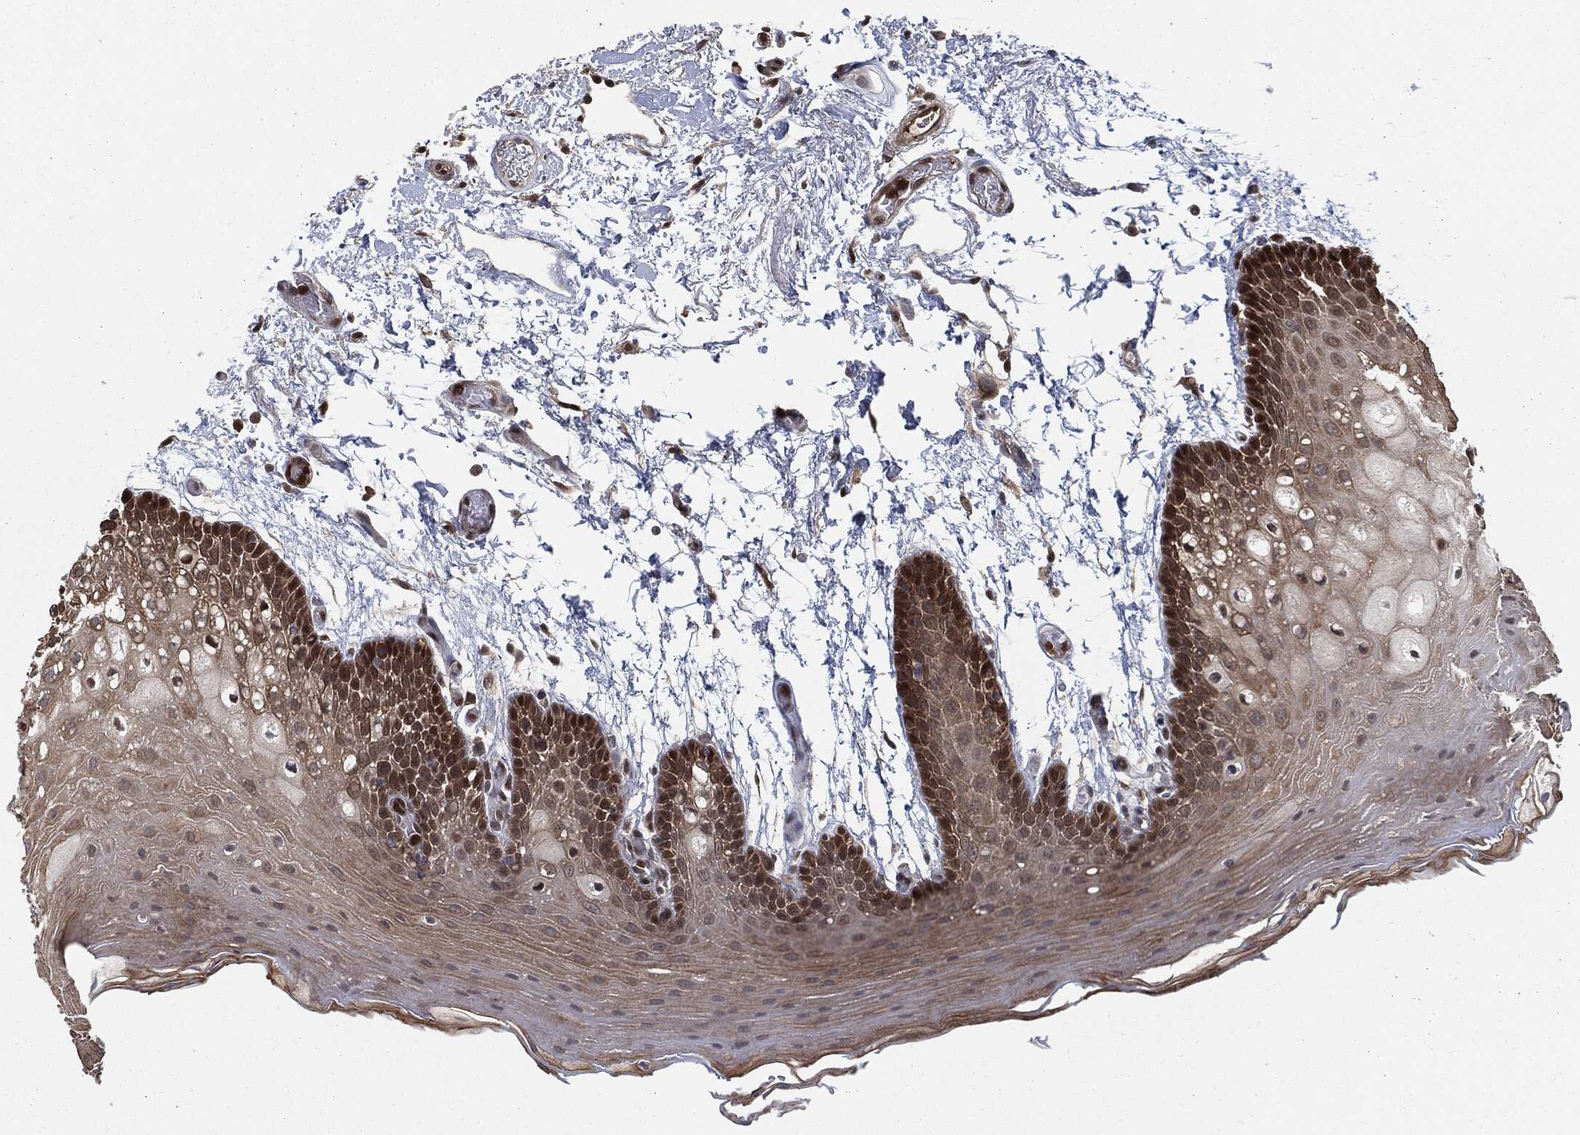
{"staining": {"intensity": "moderate", "quantity": "<25%", "location": "cytoplasmic/membranous,nuclear"}, "tissue": "oral mucosa", "cell_type": "Squamous epithelial cells", "image_type": "normal", "snomed": [{"axis": "morphology", "description": "Normal tissue, NOS"}, {"axis": "topography", "description": "Oral tissue"}], "caption": "Immunohistochemical staining of normal oral mucosa displays moderate cytoplasmic/membranous,nuclear protein staining in about <25% of squamous epithelial cells. The protein is stained brown, and the nuclei are stained in blue (DAB IHC with brightfield microscopy, high magnification).", "gene": "CAPRIN2", "patient": {"sex": "male", "age": 62}}